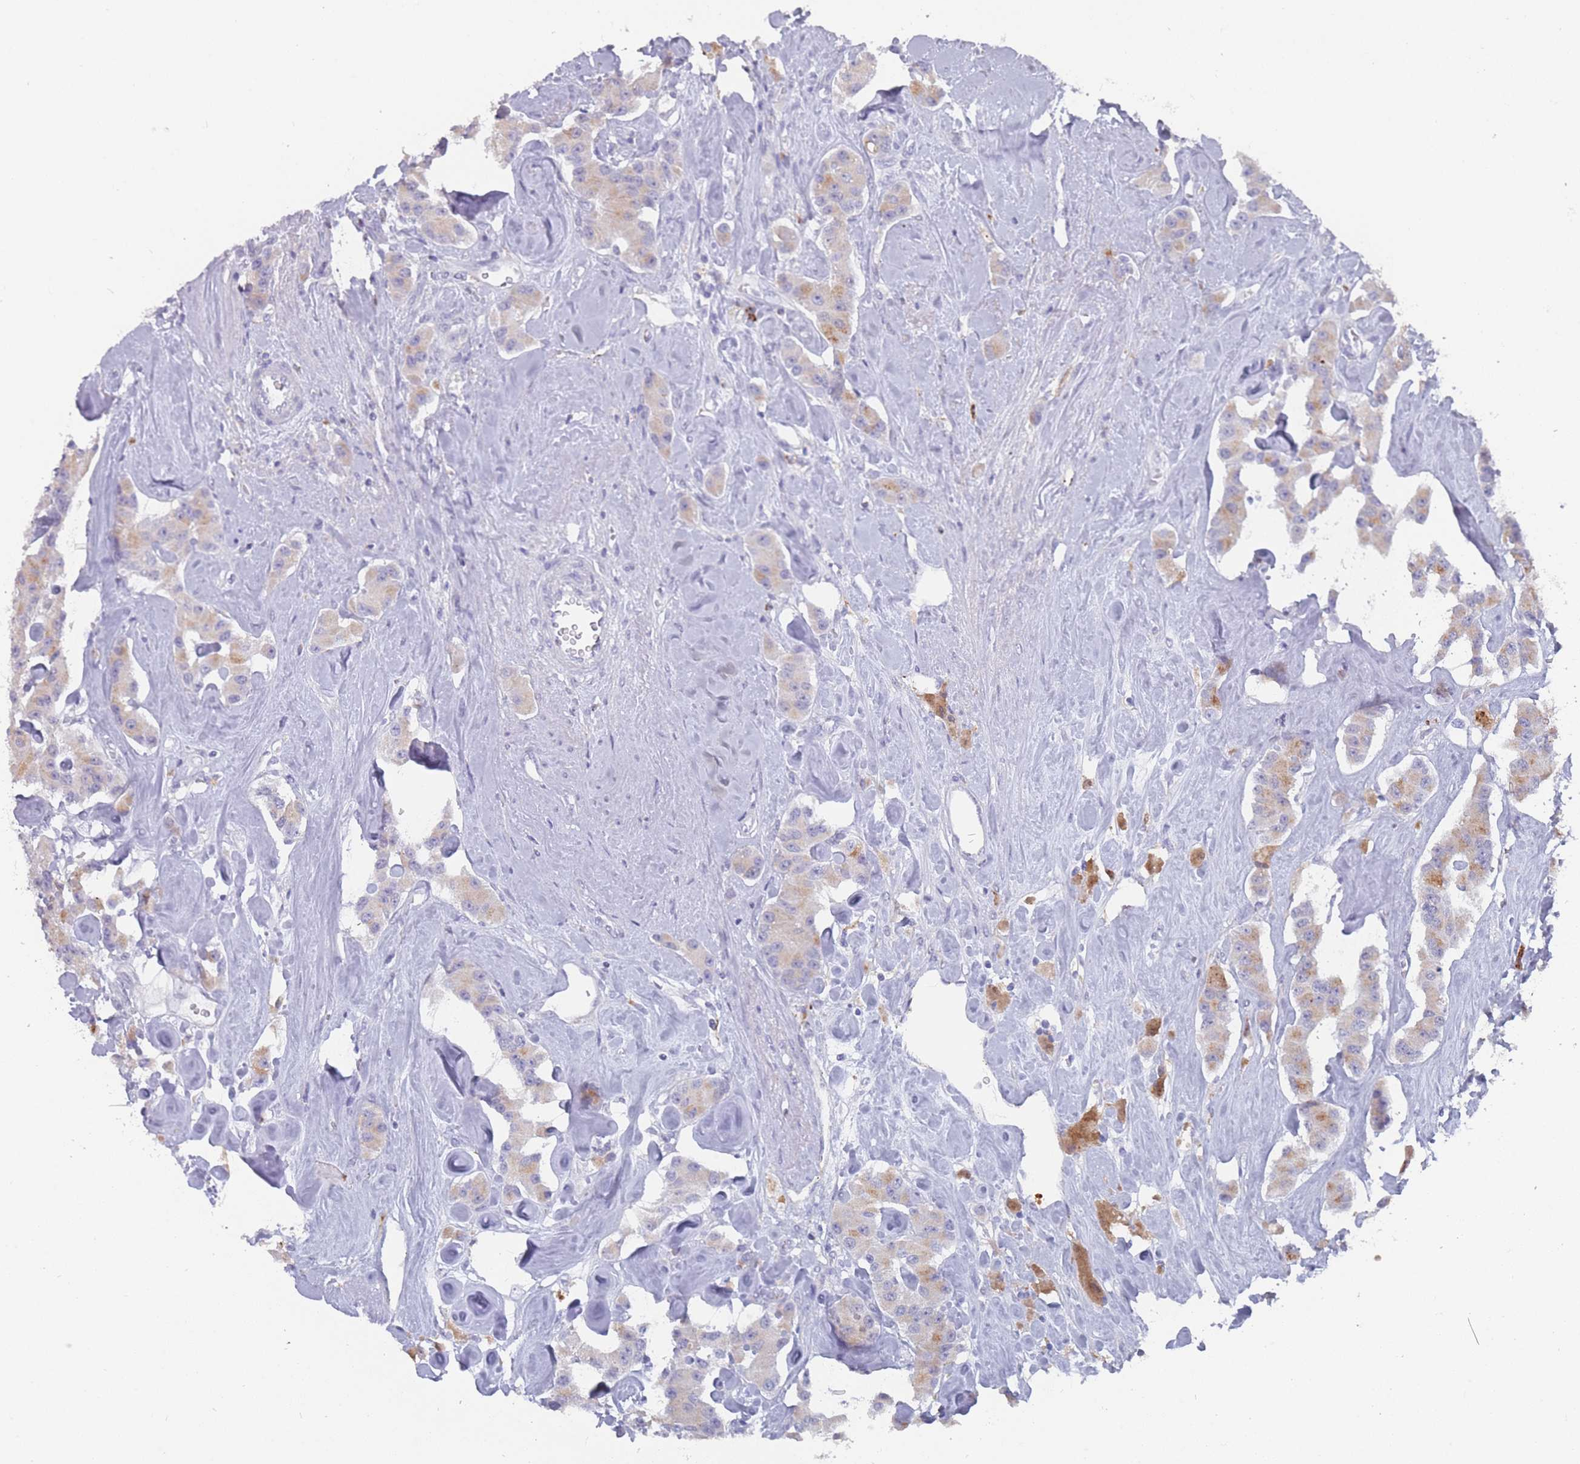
{"staining": {"intensity": "moderate", "quantity": "25%-75%", "location": "cytoplasmic/membranous"}, "tissue": "carcinoid", "cell_type": "Tumor cells", "image_type": "cancer", "snomed": [{"axis": "morphology", "description": "Carcinoid, malignant, NOS"}, {"axis": "topography", "description": "Pancreas"}], "caption": "IHC (DAB (3,3'-diaminobenzidine)) staining of human malignant carcinoid displays moderate cytoplasmic/membranous protein expression in approximately 25%-75% of tumor cells.", "gene": "CYP51A1", "patient": {"sex": "male", "age": 41}}